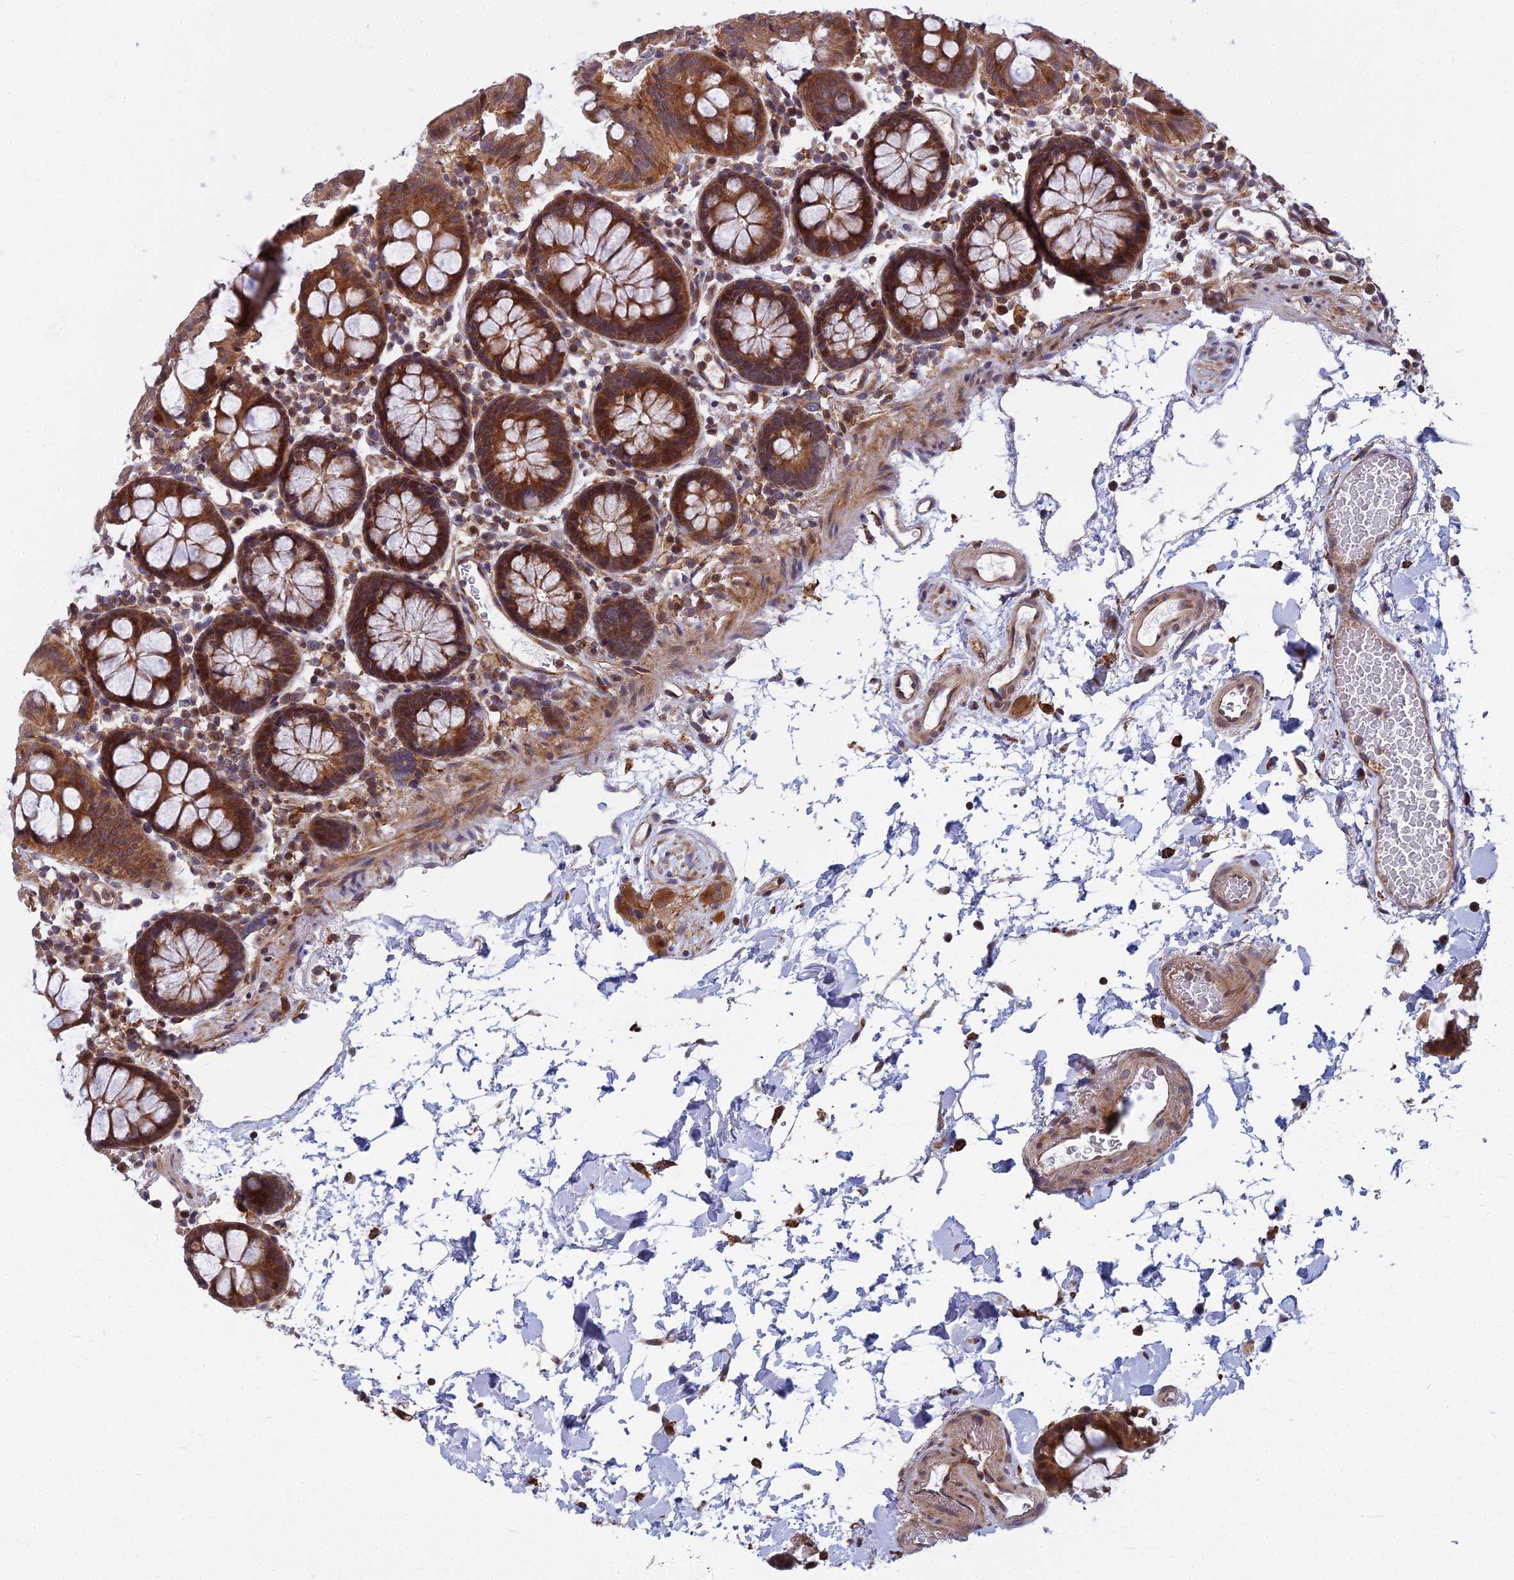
{"staining": {"intensity": "moderate", "quantity": ">75%", "location": "cytoplasmic/membranous"}, "tissue": "colon", "cell_type": "Endothelial cells", "image_type": "normal", "snomed": [{"axis": "morphology", "description": "Normal tissue, NOS"}, {"axis": "topography", "description": "Colon"}], "caption": "Endothelial cells show medium levels of moderate cytoplasmic/membranous expression in about >75% of cells in benign colon.", "gene": "COMMD2", "patient": {"sex": "male", "age": 75}}